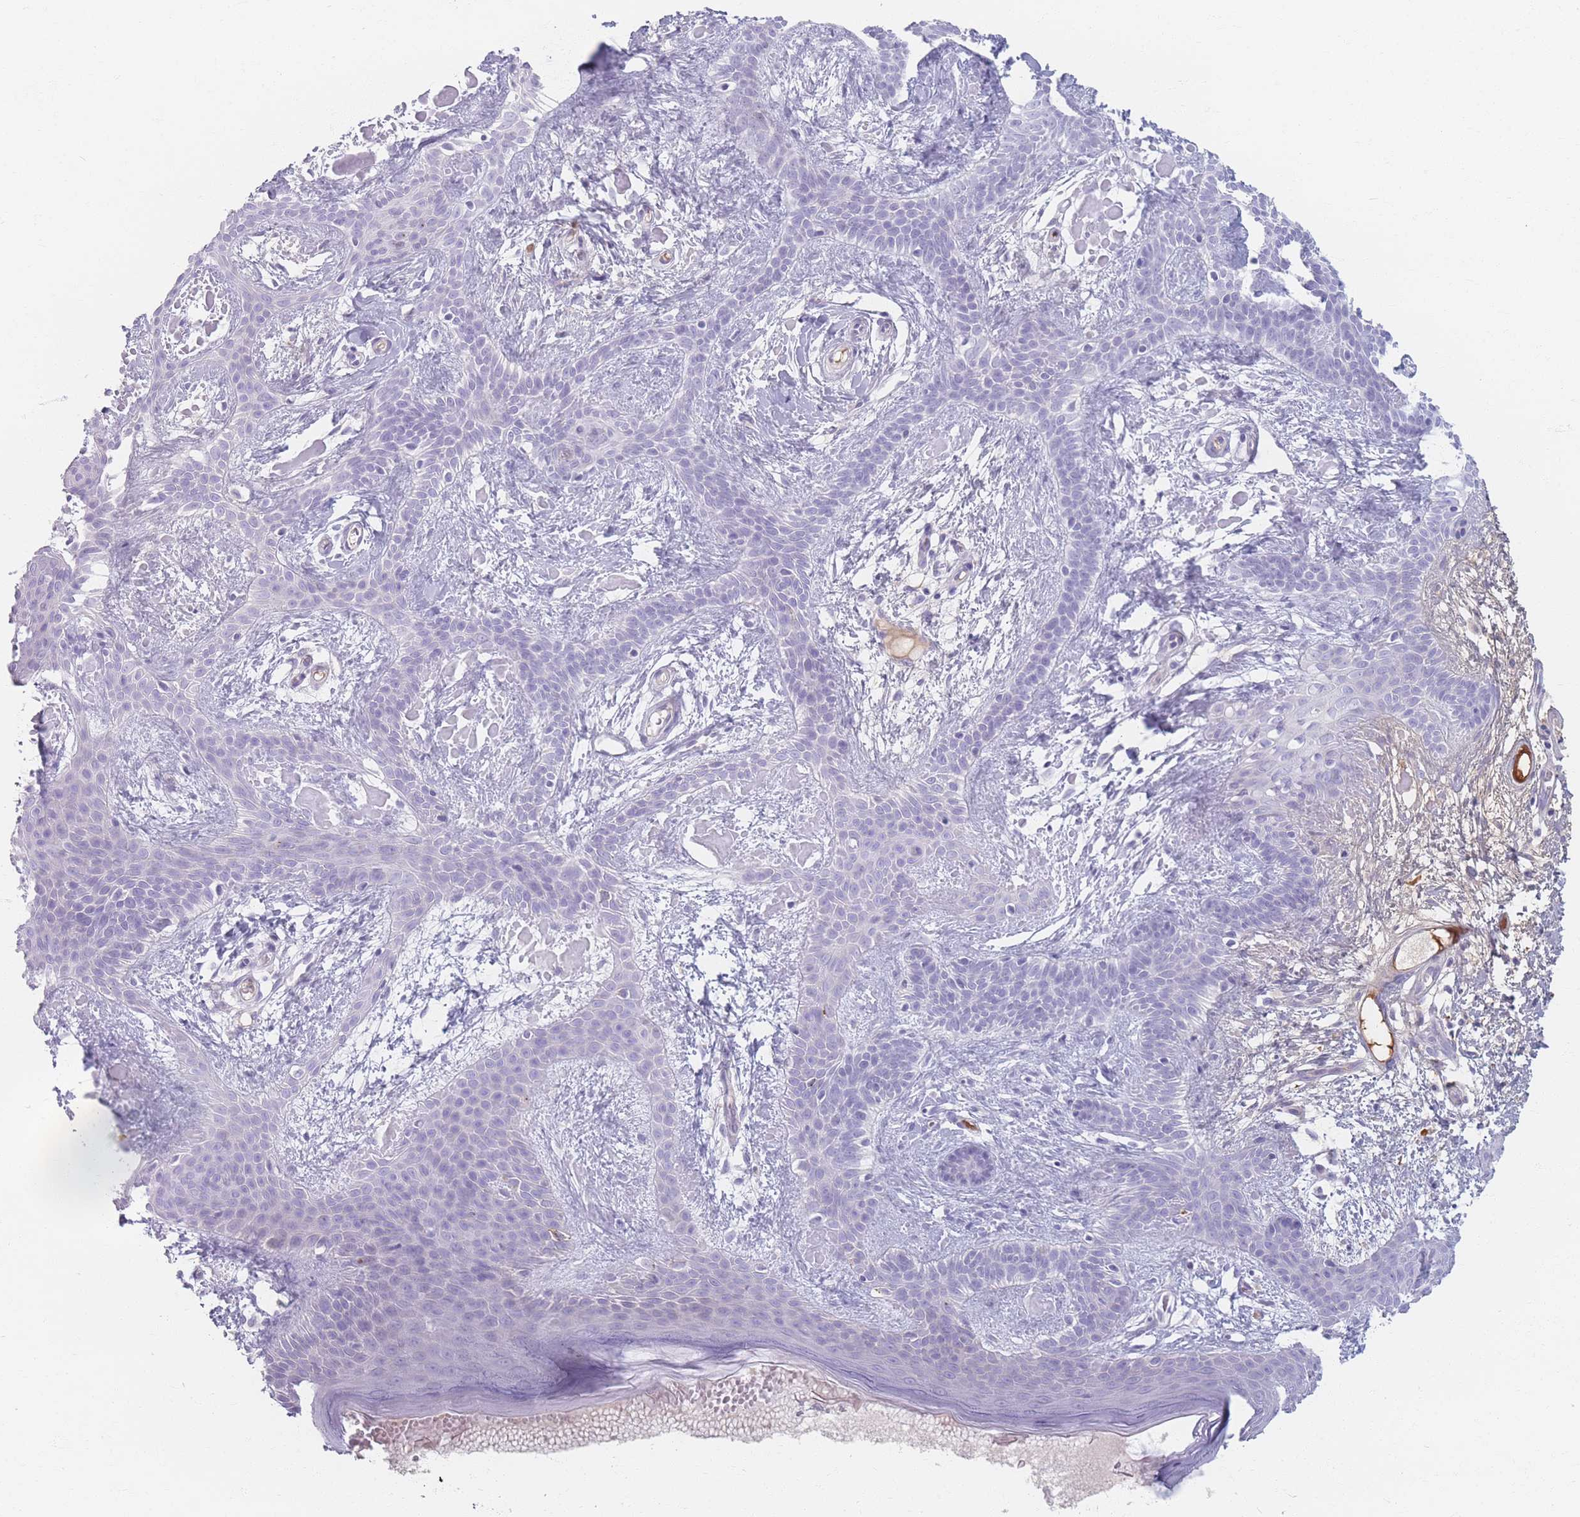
{"staining": {"intensity": "negative", "quantity": "none", "location": "none"}, "tissue": "skin cancer", "cell_type": "Tumor cells", "image_type": "cancer", "snomed": [{"axis": "morphology", "description": "Basal cell carcinoma"}, {"axis": "topography", "description": "Skin"}], "caption": "IHC micrograph of basal cell carcinoma (skin) stained for a protein (brown), which reveals no staining in tumor cells.", "gene": "PIGM", "patient": {"sex": "male", "age": 78}}